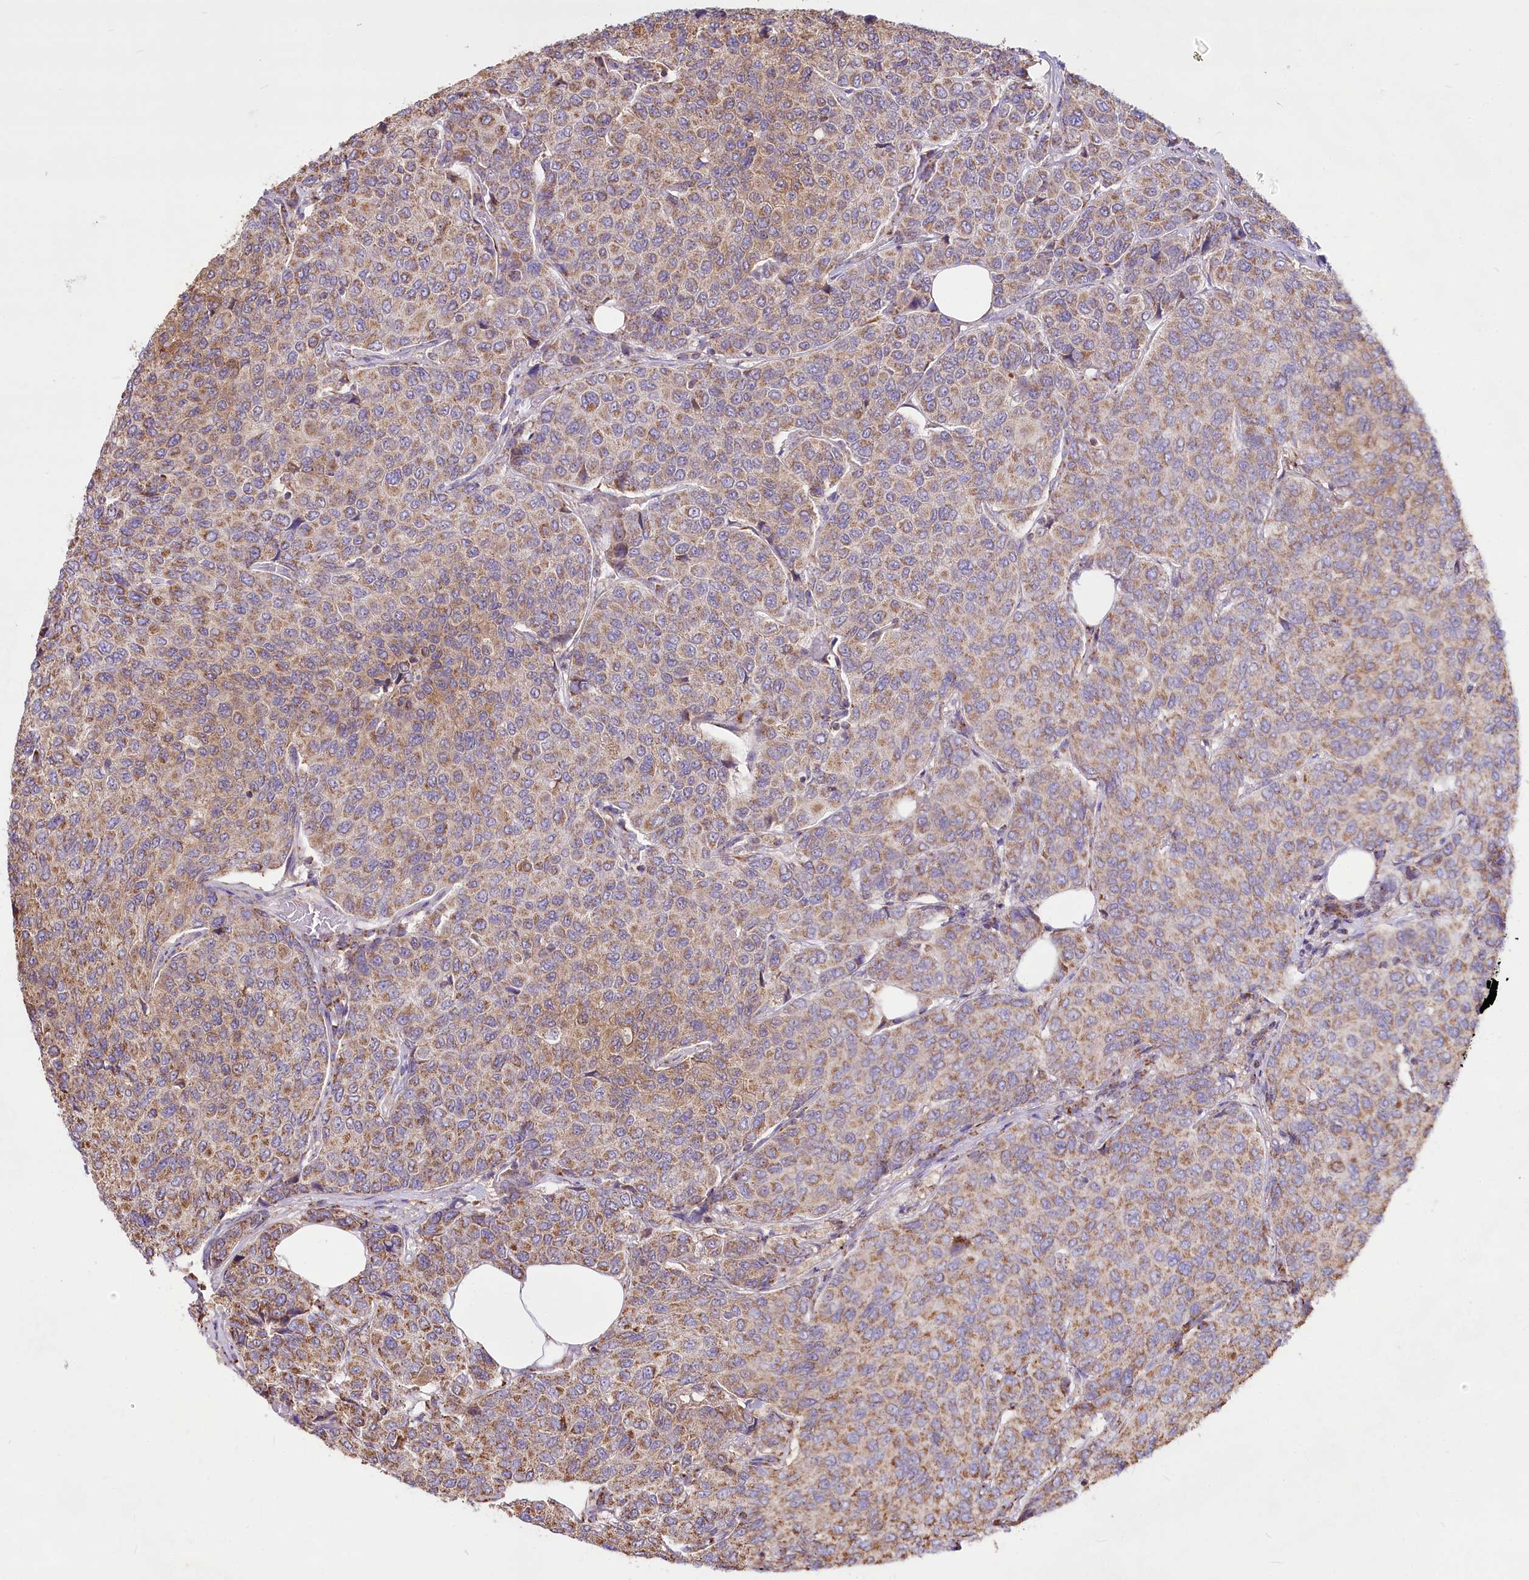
{"staining": {"intensity": "moderate", "quantity": ">75%", "location": "cytoplasmic/membranous"}, "tissue": "breast cancer", "cell_type": "Tumor cells", "image_type": "cancer", "snomed": [{"axis": "morphology", "description": "Duct carcinoma"}, {"axis": "topography", "description": "Breast"}], "caption": "Protein staining of breast cancer tissue shows moderate cytoplasmic/membranous positivity in about >75% of tumor cells. (Brightfield microscopy of DAB IHC at high magnification).", "gene": "TASOR2", "patient": {"sex": "female", "age": 55}}